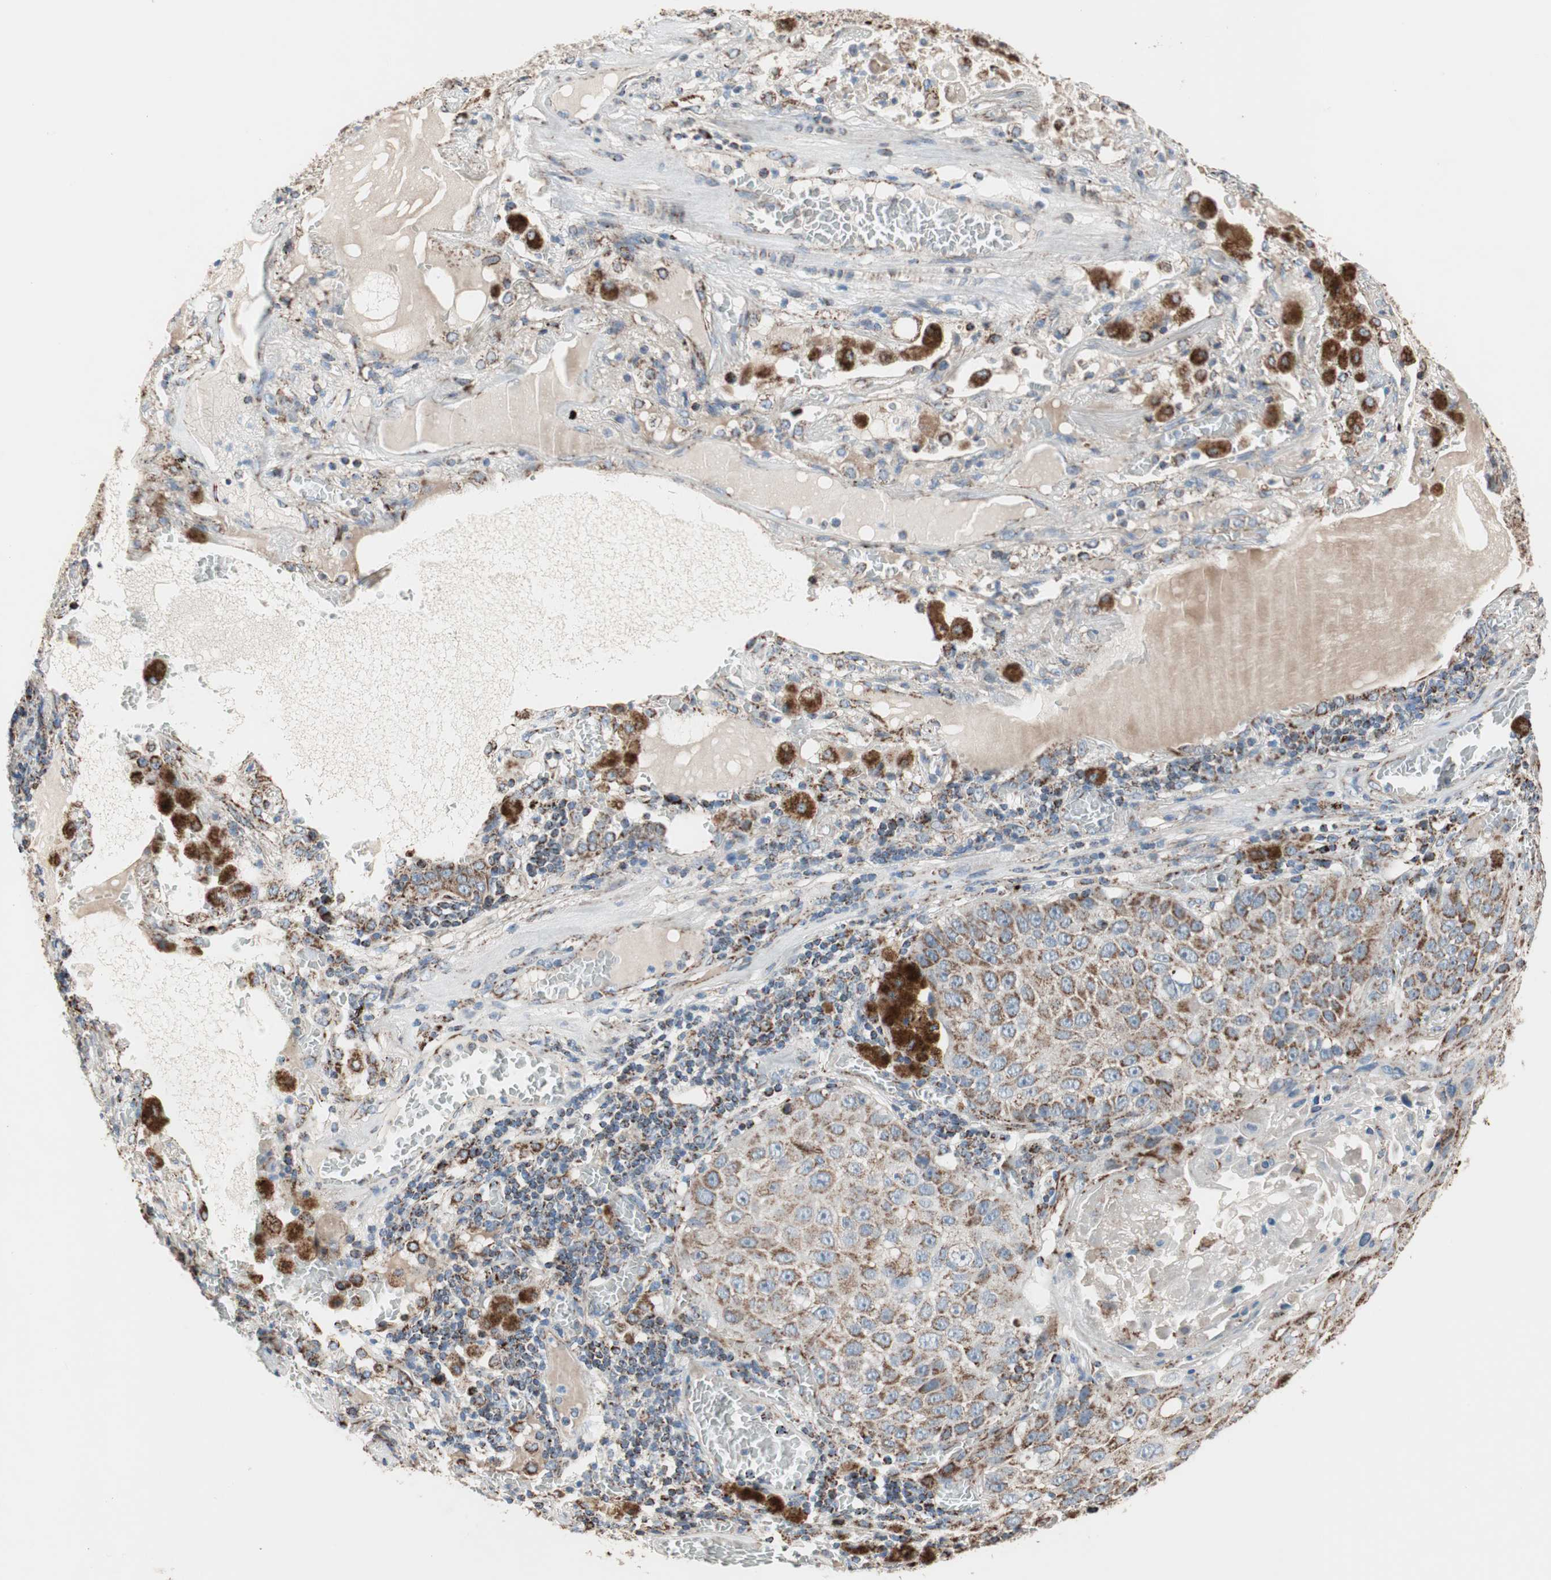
{"staining": {"intensity": "moderate", "quantity": ">75%", "location": "cytoplasmic/membranous"}, "tissue": "lung cancer", "cell_type": "Tumor cells", "image_type": "cancer", "snomed": [{"axis": "morphology", "description": "Squamous cell carcinoma, NOS"}, {"axis": "topography", "description": "Lung"}], "caption": "The image demonstrates staining of lung squamous cell carcinoma, revealing moderate cytoplasmic/membranous protein expression (brown color) within tumor cells.", "gene": "PCSK4", "patient": {"sex": "male", "age": 57}}